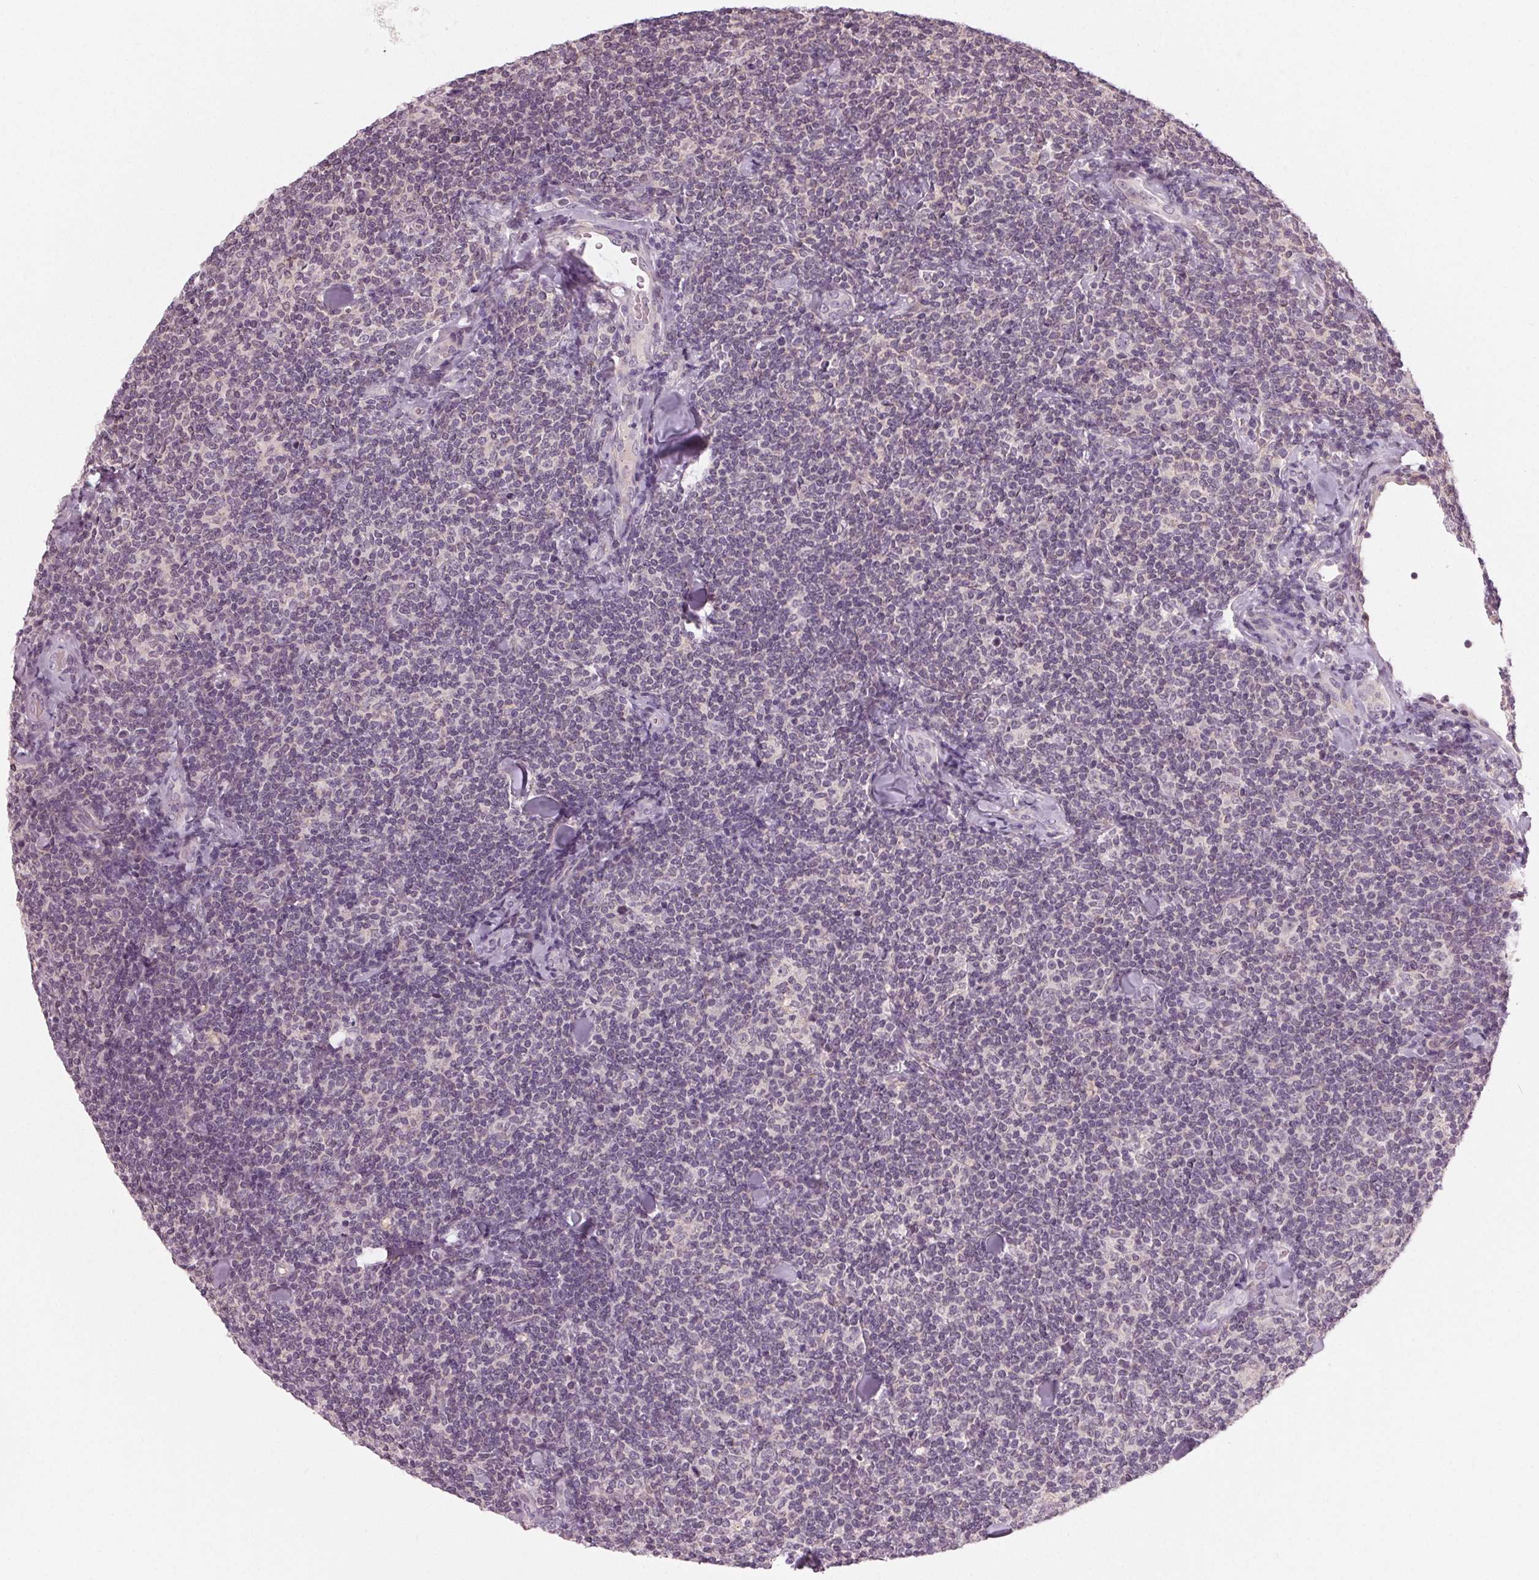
{"staining": {"intensity": "negative", "quantity": "none", "location": "none"}, "tissue": "lymphoma", "cell_type": "Tumor cells", "image_type": "cancer", "snomed": [{"axis": "morphology", "description": "Malignant lymphoma, non-Hodgkin's type, Low grade"}, {"axis": "topography", "description": "Lymph node"}], "caption": "The histopathology image exhibits no significant staining in tumor cells of malignant lymphoma, non-Hodgkin's type (low-grade).", "gene": "ZNF605", "patient": {"sex": "female", "age": 56}}